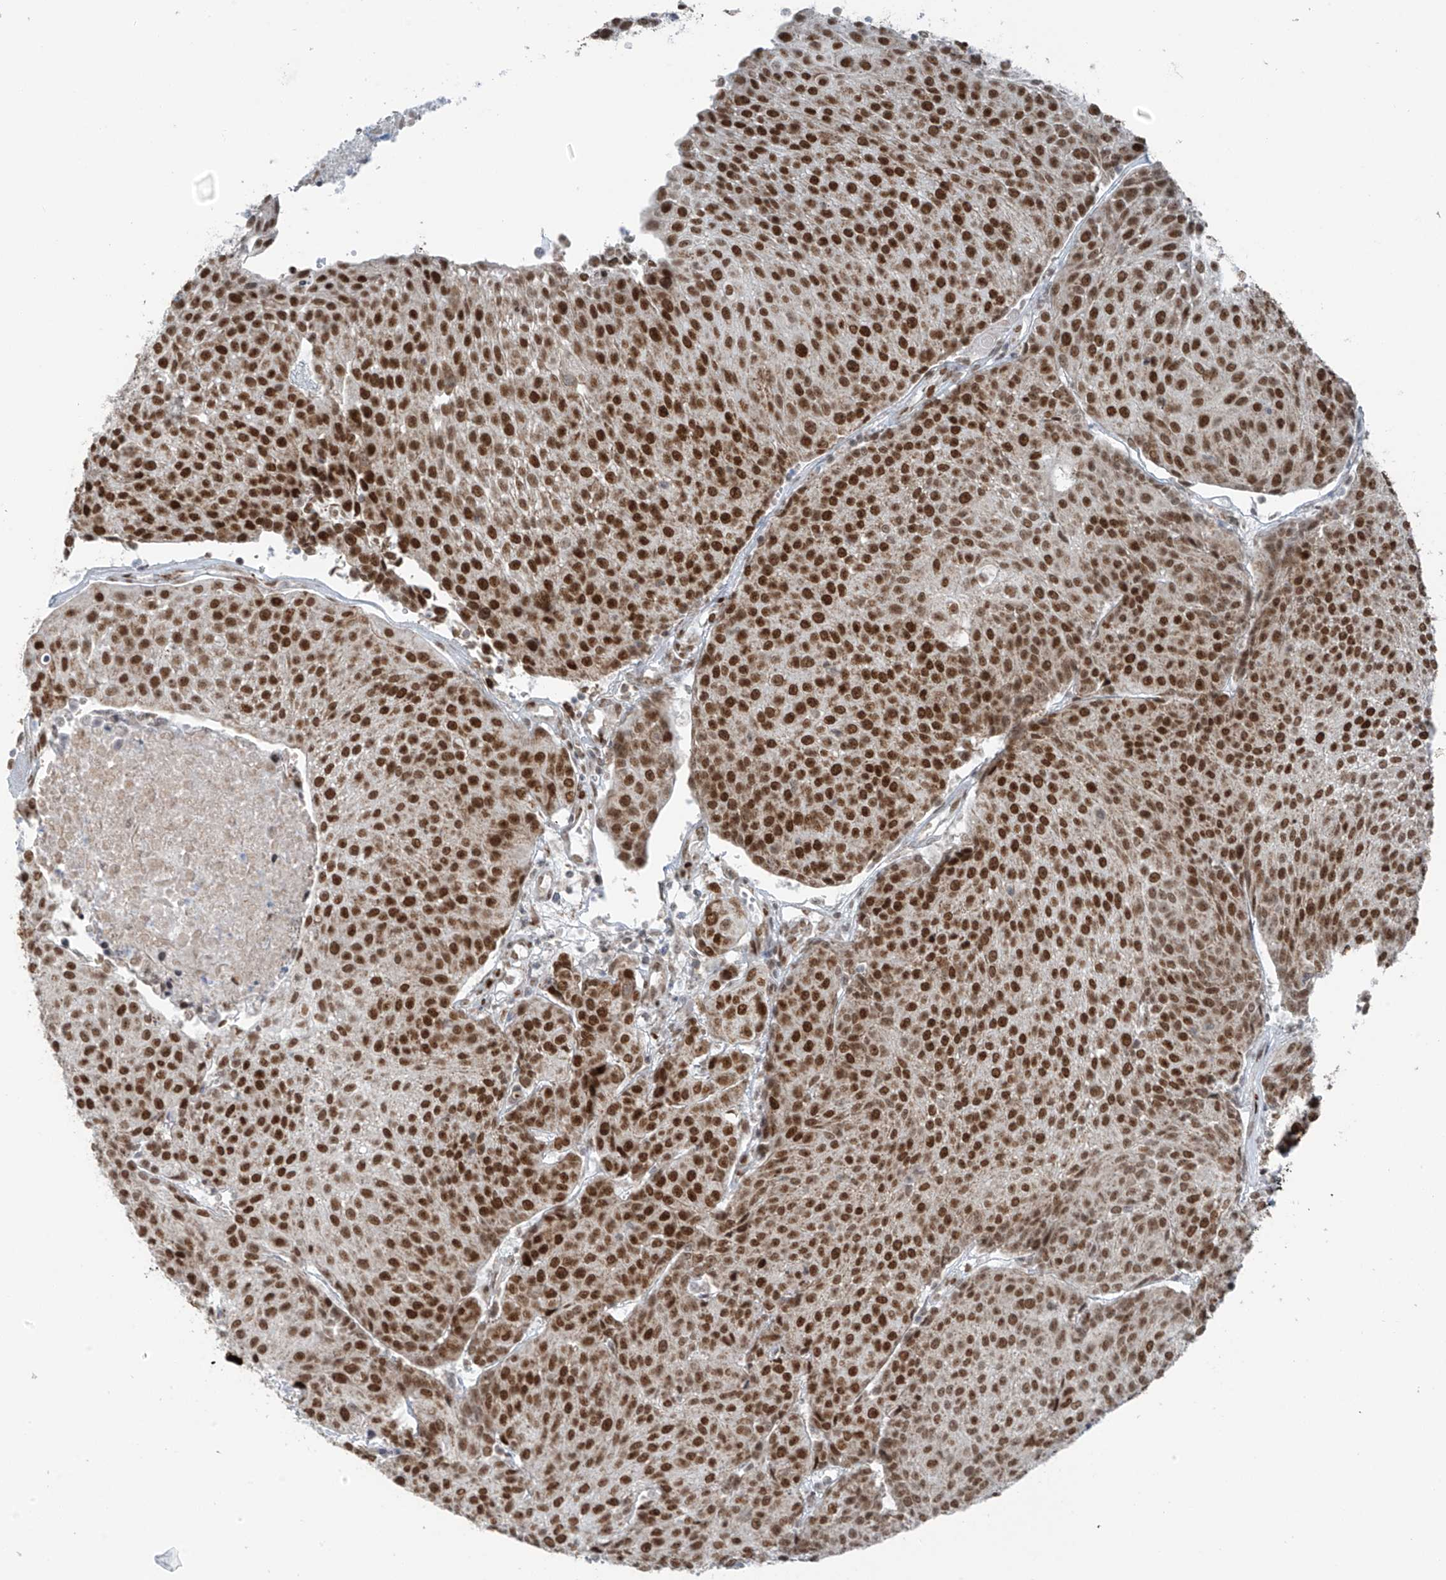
{"staining": {"intensity": "strong", "quantity": ">75%", "location": "nuclear"}, "tissue": "urothelial cancer", "cell_type": "Tumor cells", "image_type": "cancer", "snomed": [{"axis": "morphology", "description": "Urothelial carcinoma, High grade"}, {"axis": "topography", "description": "Urinary bladder"}], "caption": "Tumor cells reveal high levels of strong nuclear staining in about >75% of cells in human high-grade urothelial carcinoma.", "gene": "WRNIP1", "patient": {"sex": "female", "age": 85}}